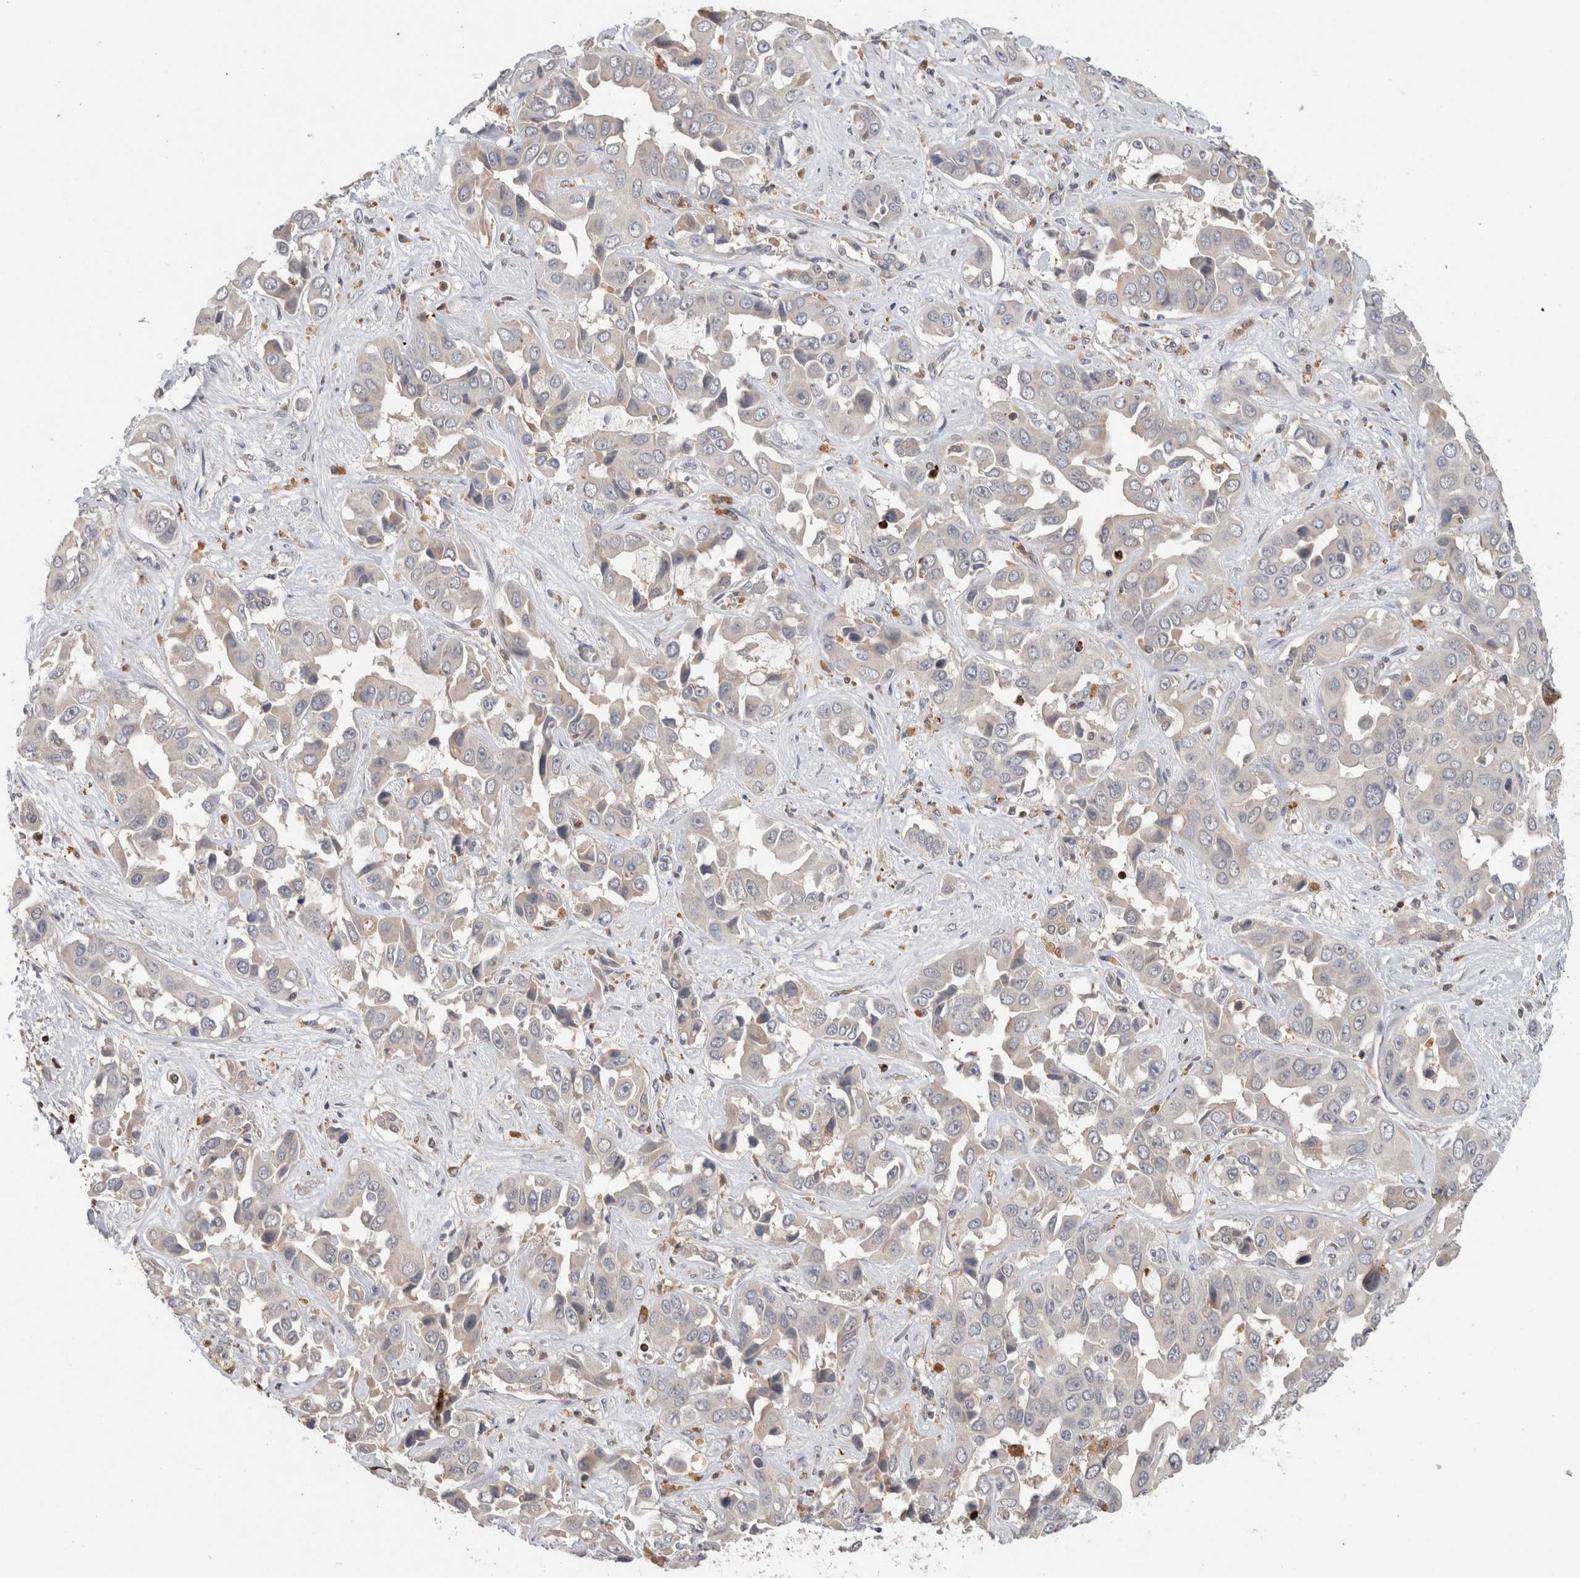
{"staining": {"intensity": "negative", "quantity": "none", "location": "none"}, "tissue": "liver cancer", "cell_type": "Tumor cells", "image_type": "cancer", "snomed": [{"axis": "morphology", "description": "Cholangiocarcinoma"}, {"axis": "topography", "description": "Liver"}], "caption": "There is no significant staining in tumor cells of liver cancer (cholangiocarcinoma).", "gene": "GFRA2", "patient": {"sex": "female", "age": 52}}